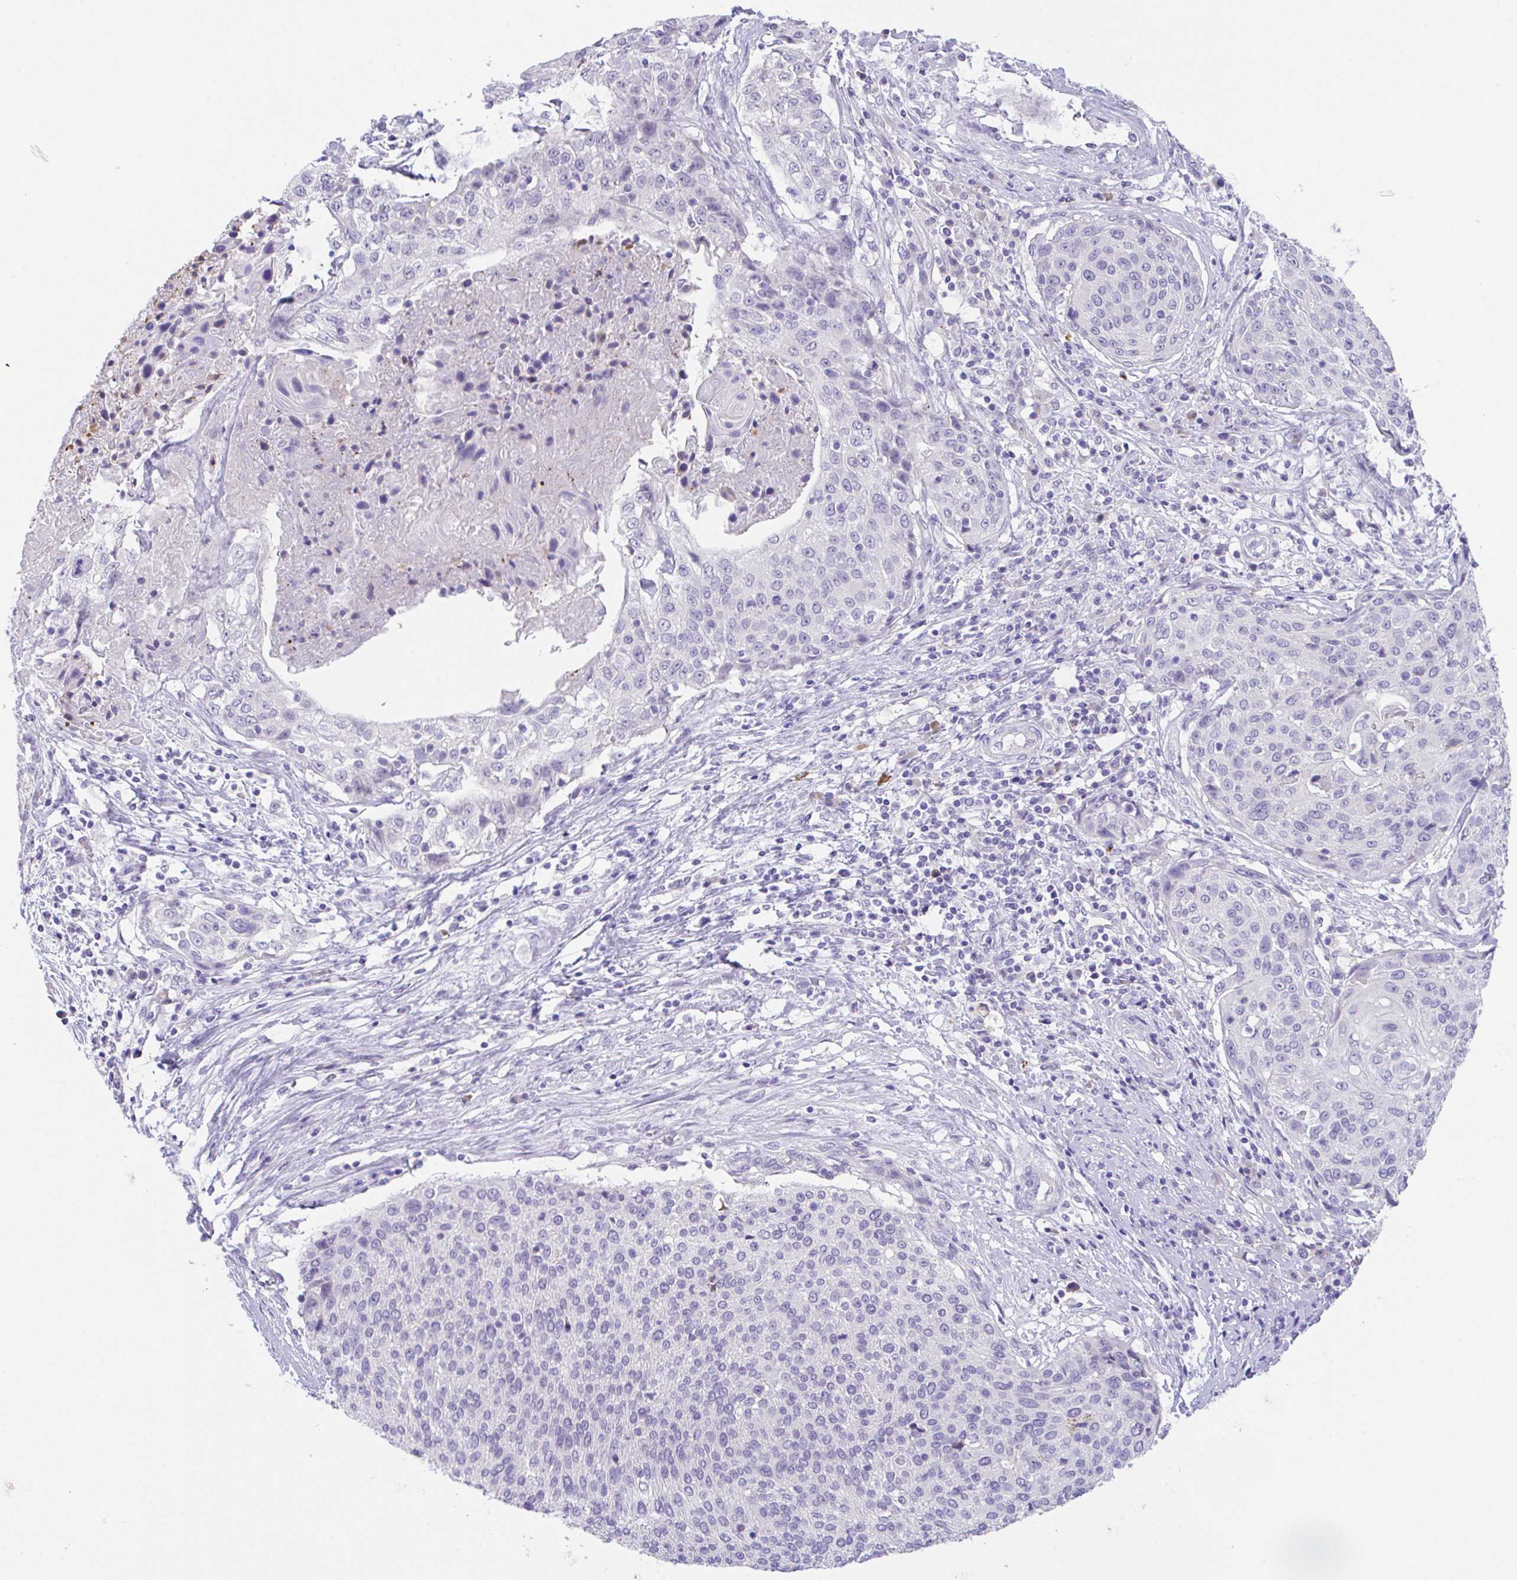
{"staining": {"intensity": "negative", "quantity": "none", "location": "none"}, "tissue": "cervical cancer", "cell_type": "Tumor cells", "image_type": "cancer", "snomed": [{"axis": "morphology", "description": "Squamous cell carcinoma, NOS"}, {"axis": "topography", "description": "Cervix"}], "caption": "A high-resolution image shows immunohistochemistry staining of cervical cancer (squamous cell carcinoma), which demonstrates no significant expression in tumor cells.", "gene": "HACD4", "patient": {"sex": "female", "age": 31}}